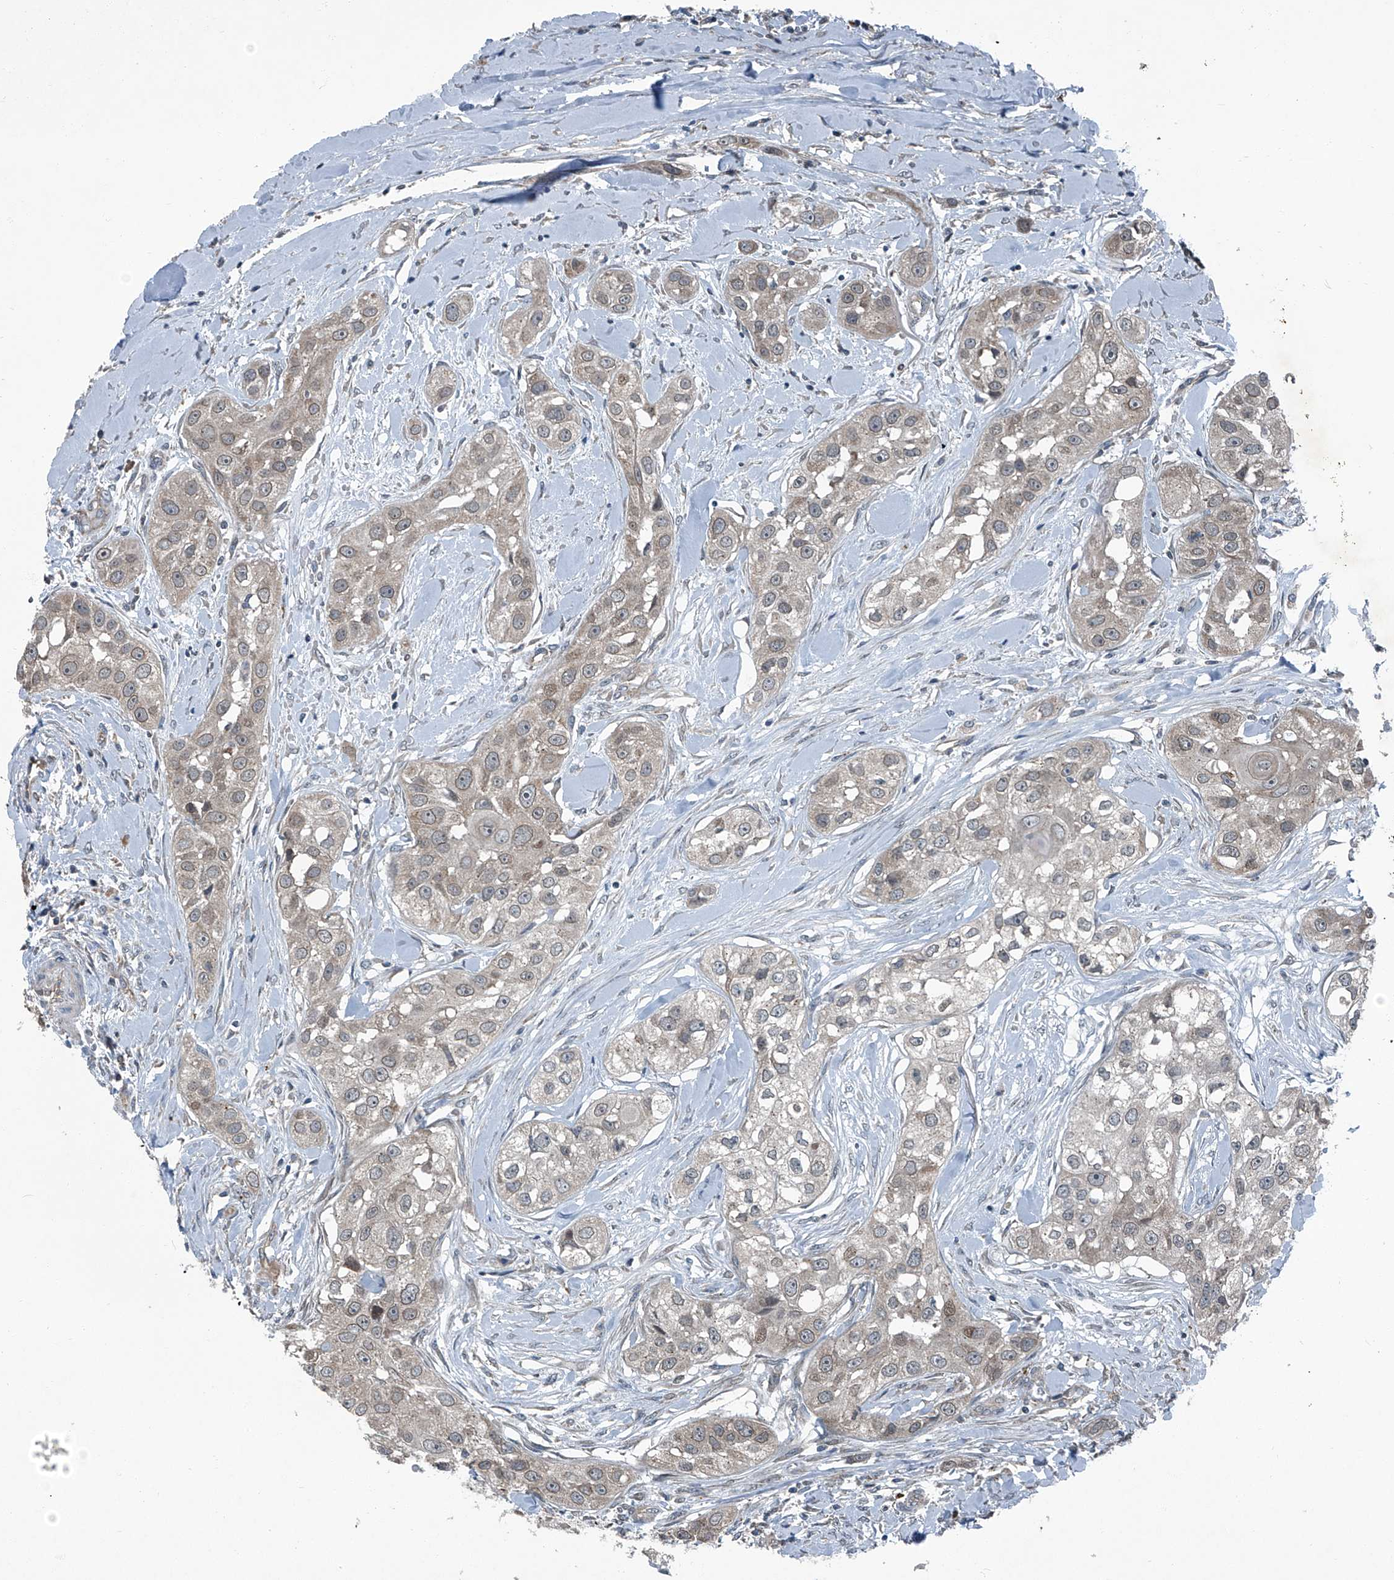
{"staining": {"intensity": "weak", "quantity": "25%-75%", "location": "cytoplasmic/membranous"}, "tissue": "head and neck cancer", "cell_type": "Tumor cells", "image_type": "cancer", "snomed": [{"axis": "morphology", "description": "Normal tissue, NOS"}, {"axis": "morphology", "description": "Squamous cell carcinoma, NOS"}, {"axis": "topography", "description": "Skeletal muscle"}, {"axis": "topography", "description": "Head-Neck"}], "caption": "Weak cytoplasmic/membranous staining for a protein is seen in approximately 25%-75% of tumor cells of head and neck cancer (squamous cell carcinoma) using immunohistochemistry (IHC).", "gene": "SENP2", "patient": {"sex": "male", "age": 51}}